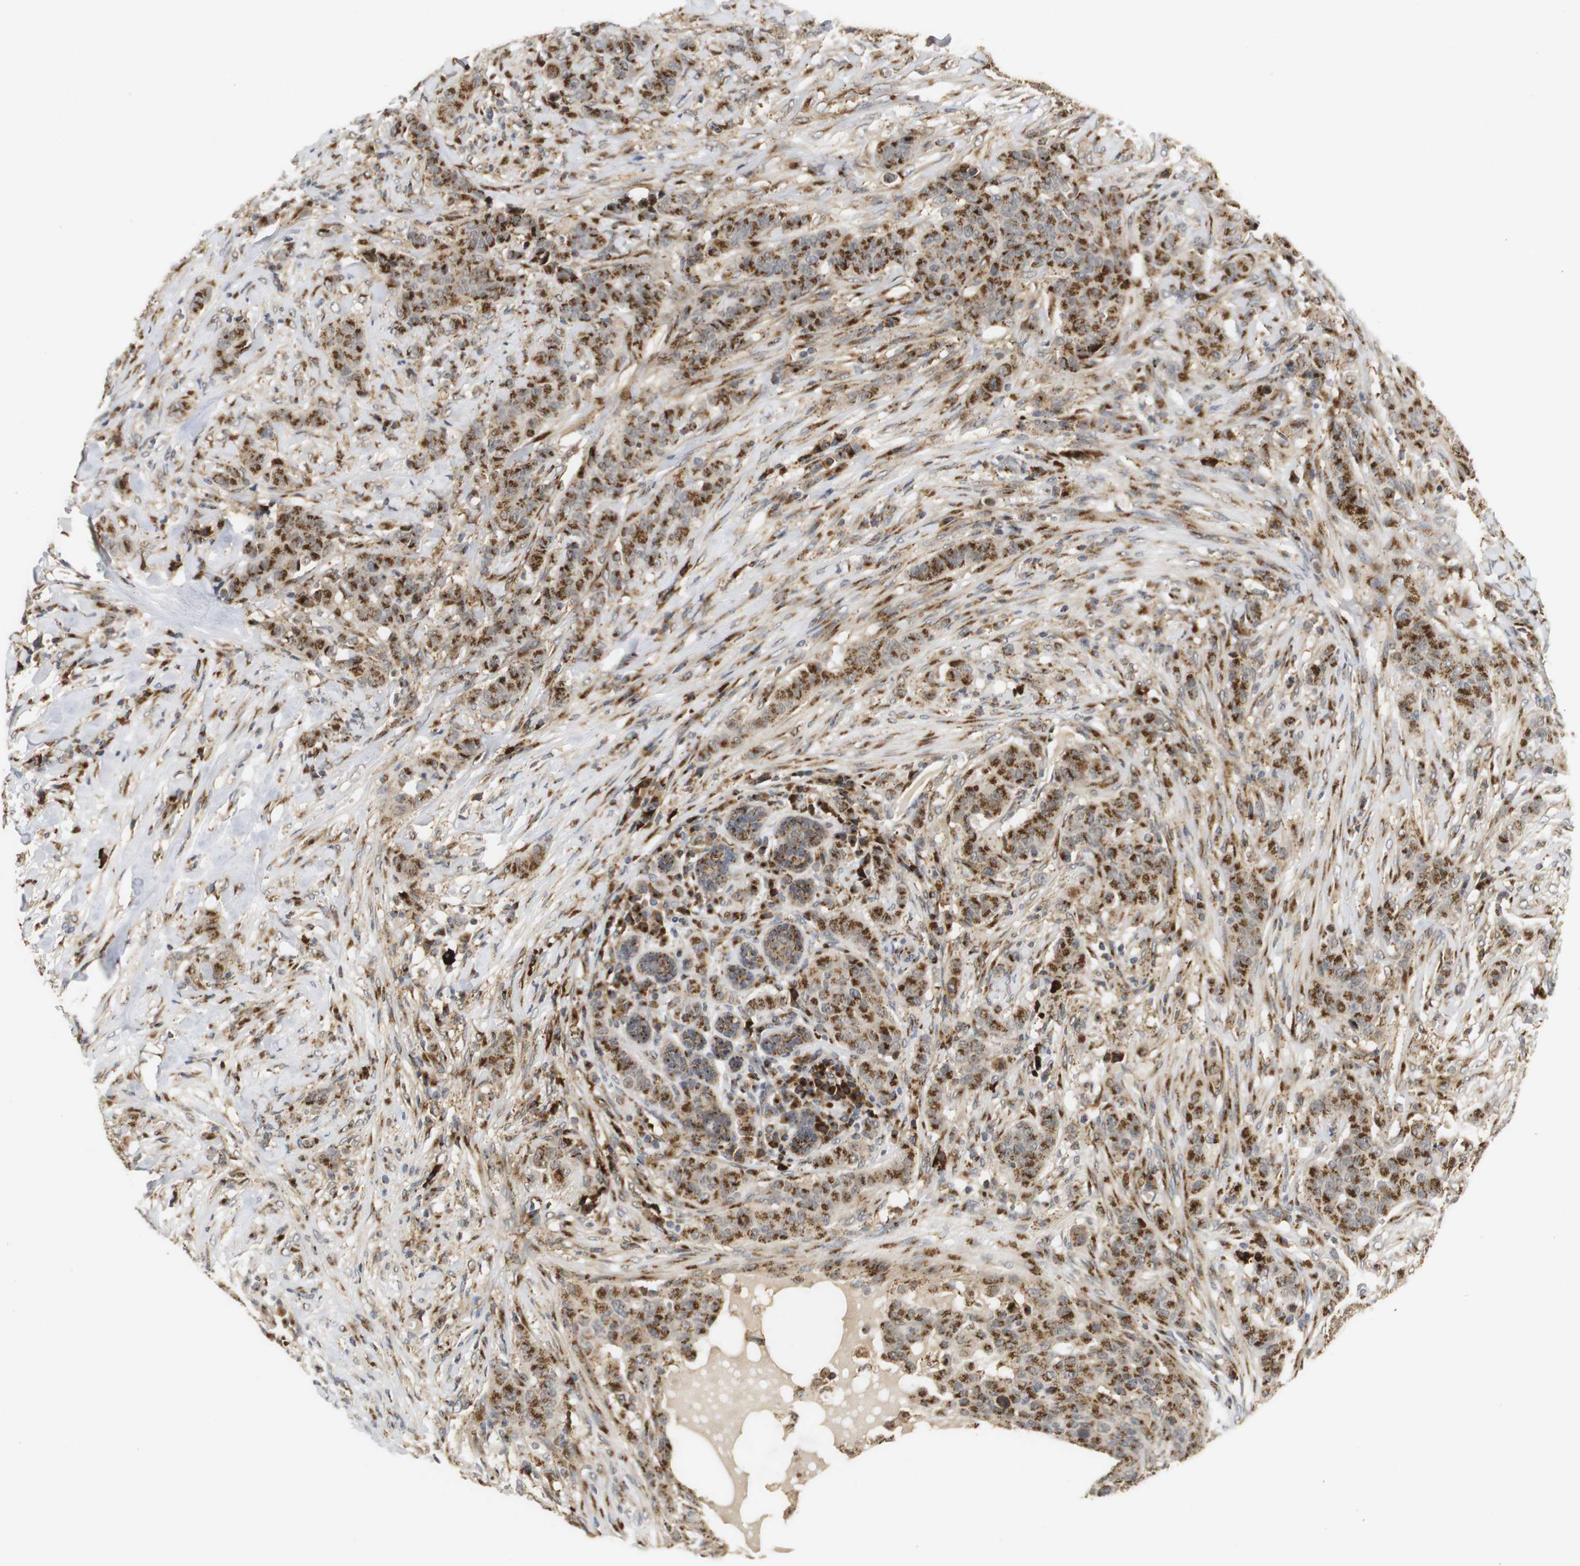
{"staining": {"intensity": "moderate", "quantity": ">75%", "location": "cytoplasmic/membranous"}, "tissue": "breast cancer", "cell_type": "Tumor cells", "image_type": "cancer", "snomed": [{"axis": "morphology", "description": "Normal tissue, NOS"}, {"axis": "morphology", "description": "Duct carcinoma"}, {"axis": "topography", "description": "Breast"}], "caption": "Intraductal carcinoma (breast) tissue exhibits moderate cytoplasmic/membranous expression in about >75% of tumor cells, visualized by immunohistochemistry. The staining was performed using DAB to visualize the protein expression in brown, while the nuclei were stained in blue with hematoxylin (Magnification: 20x).", "gene": "ZFPL1", "patient": {"sex": "female", "age": 40}}